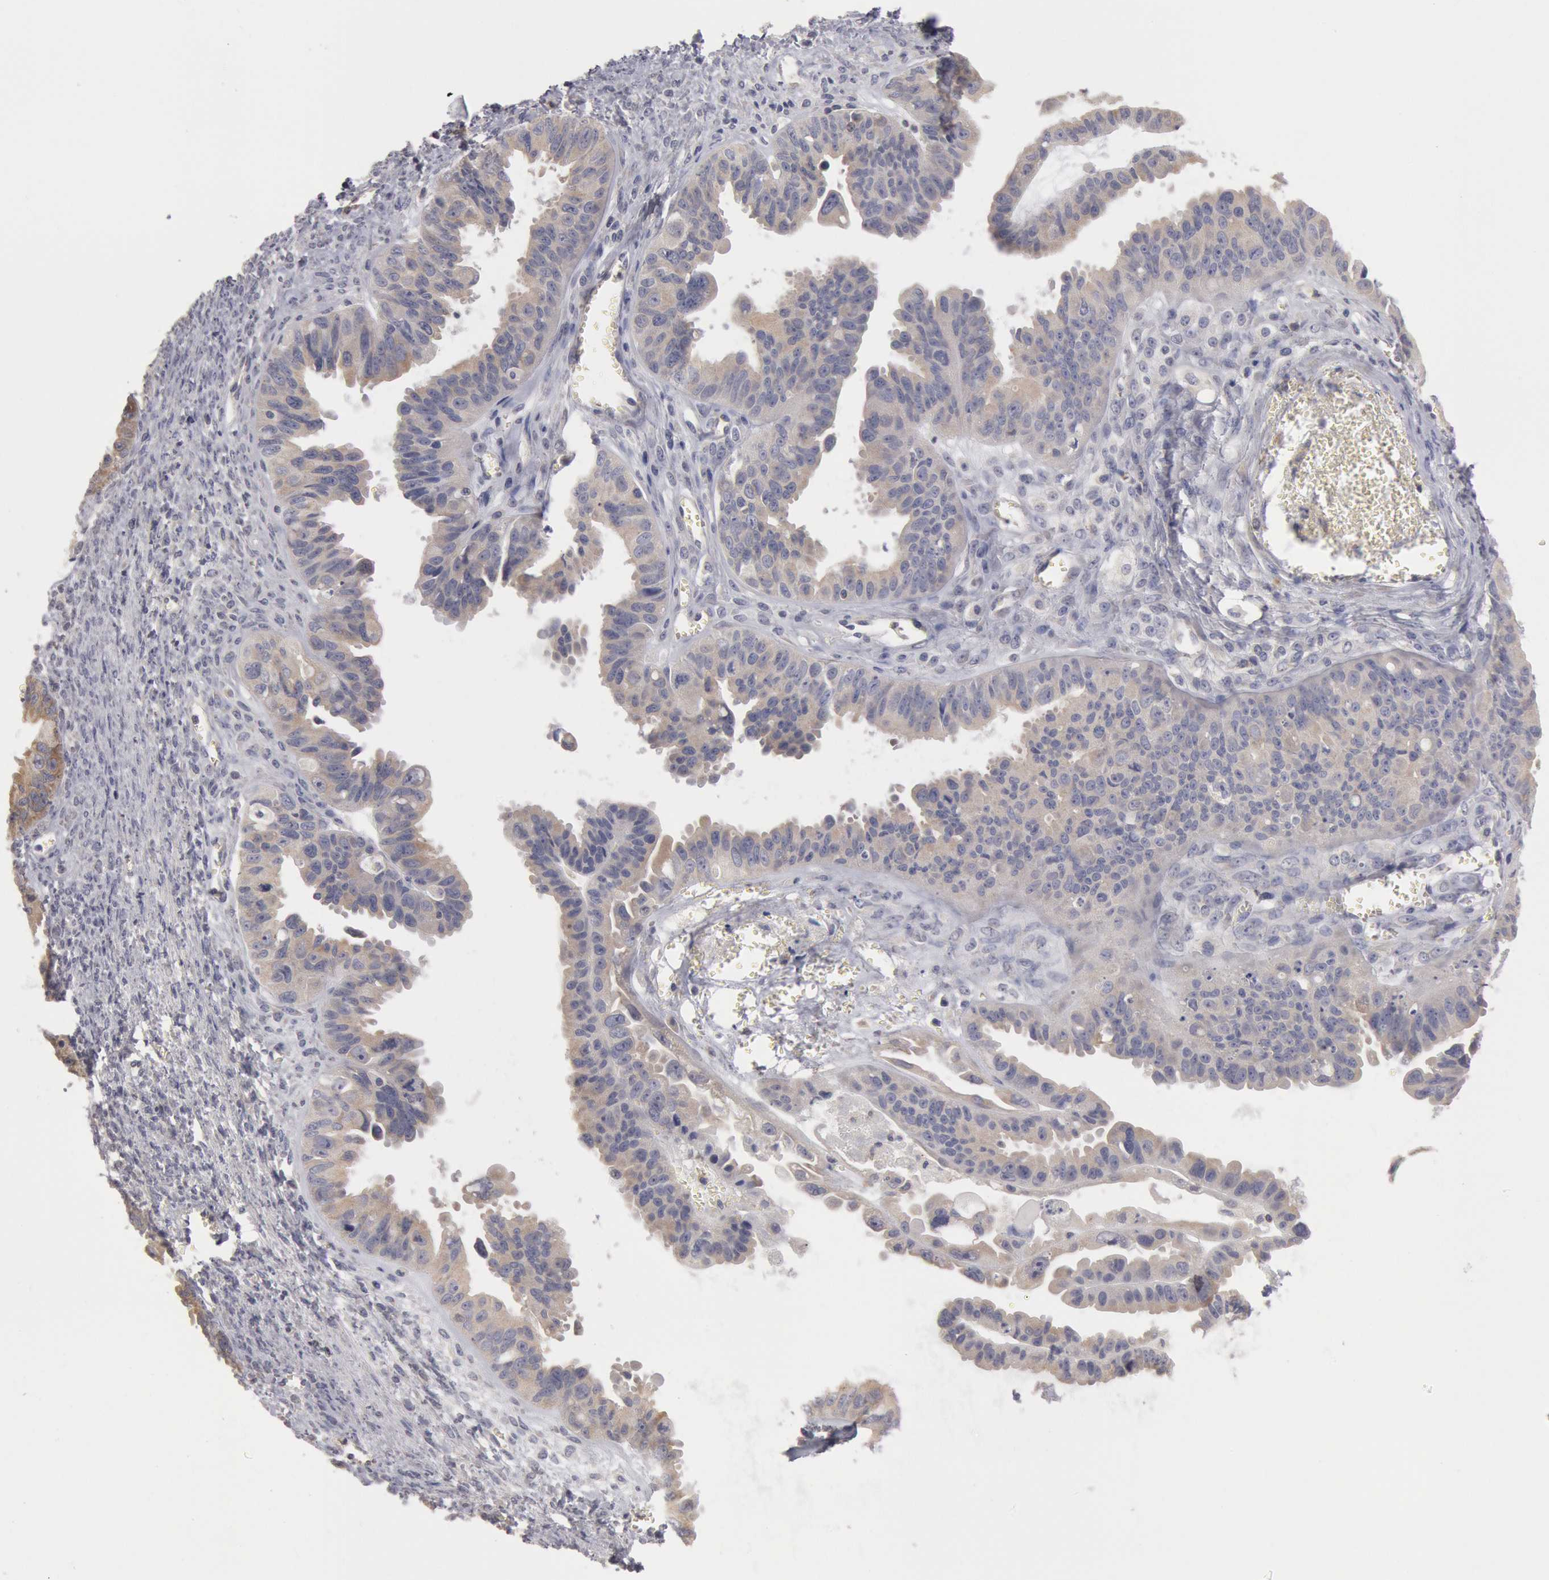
{"staining": {"intensity": "weak", "quantity": ">75%", "location": "cytoplasmic/membranous"}, "tissue": "ovarian cancer", "cell_type": "Tumor cells", "image_type": "cancer", "snomed": [{"axis": "morphology", "description": "Carcinoma, endometroid"}, {"axis": "topography", "description": "Ovary"}], "caption": "Immunohistochemistry micrograph of ovarian endometroid carcinoma stained for a protein (brown), which demonstrates low levels of weak cytoplasmic/membranous expression in approximately >75% of tumor cells.", "gene": "OSBPL8", "patient": {"sex": "female", "age": 85}}